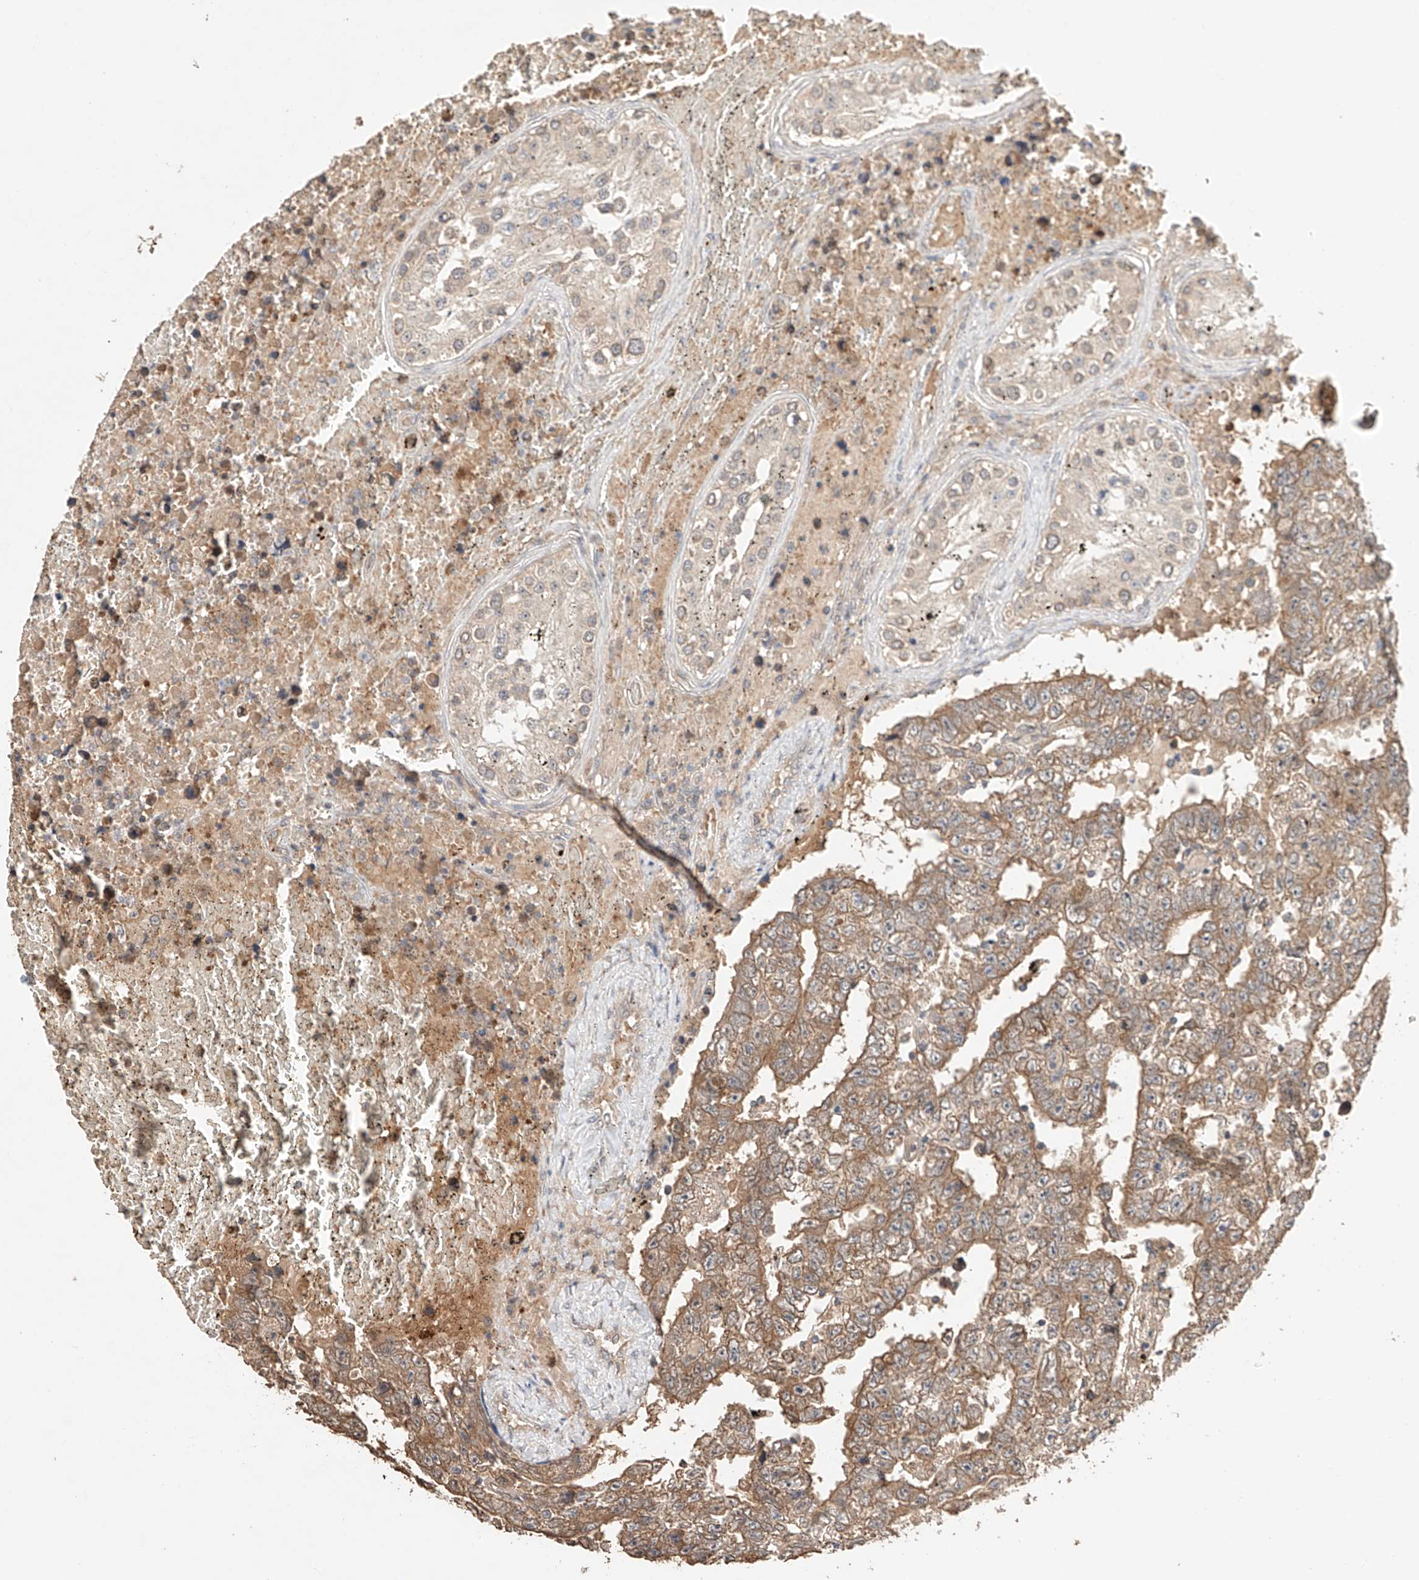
{"staining": {"intensity": "moderate", "quantity": ">75%", "location": "cytoplasmic/membranous"}, "tissue": "testis cancer", "cell_type": "Tumor cells", "image_type": "cancer", "snomed": [{"axis": "morphology", "description": "Carcinoma, Embryonal, NOS"}, {"axis": "topography", "description": "Testis"}], "caption": "High-magnification brightfield microscopy of testis cancer (embryonal carcinoma) stained with DAB (brown) and counterstained with hematoxylin (blue). tumor cells exhibit moderate cytoplasmic/membranous staining is present in approximately>75% of cells.", "gene": "ZFHX2", "patient": {"sex": "male", "age": 25}}